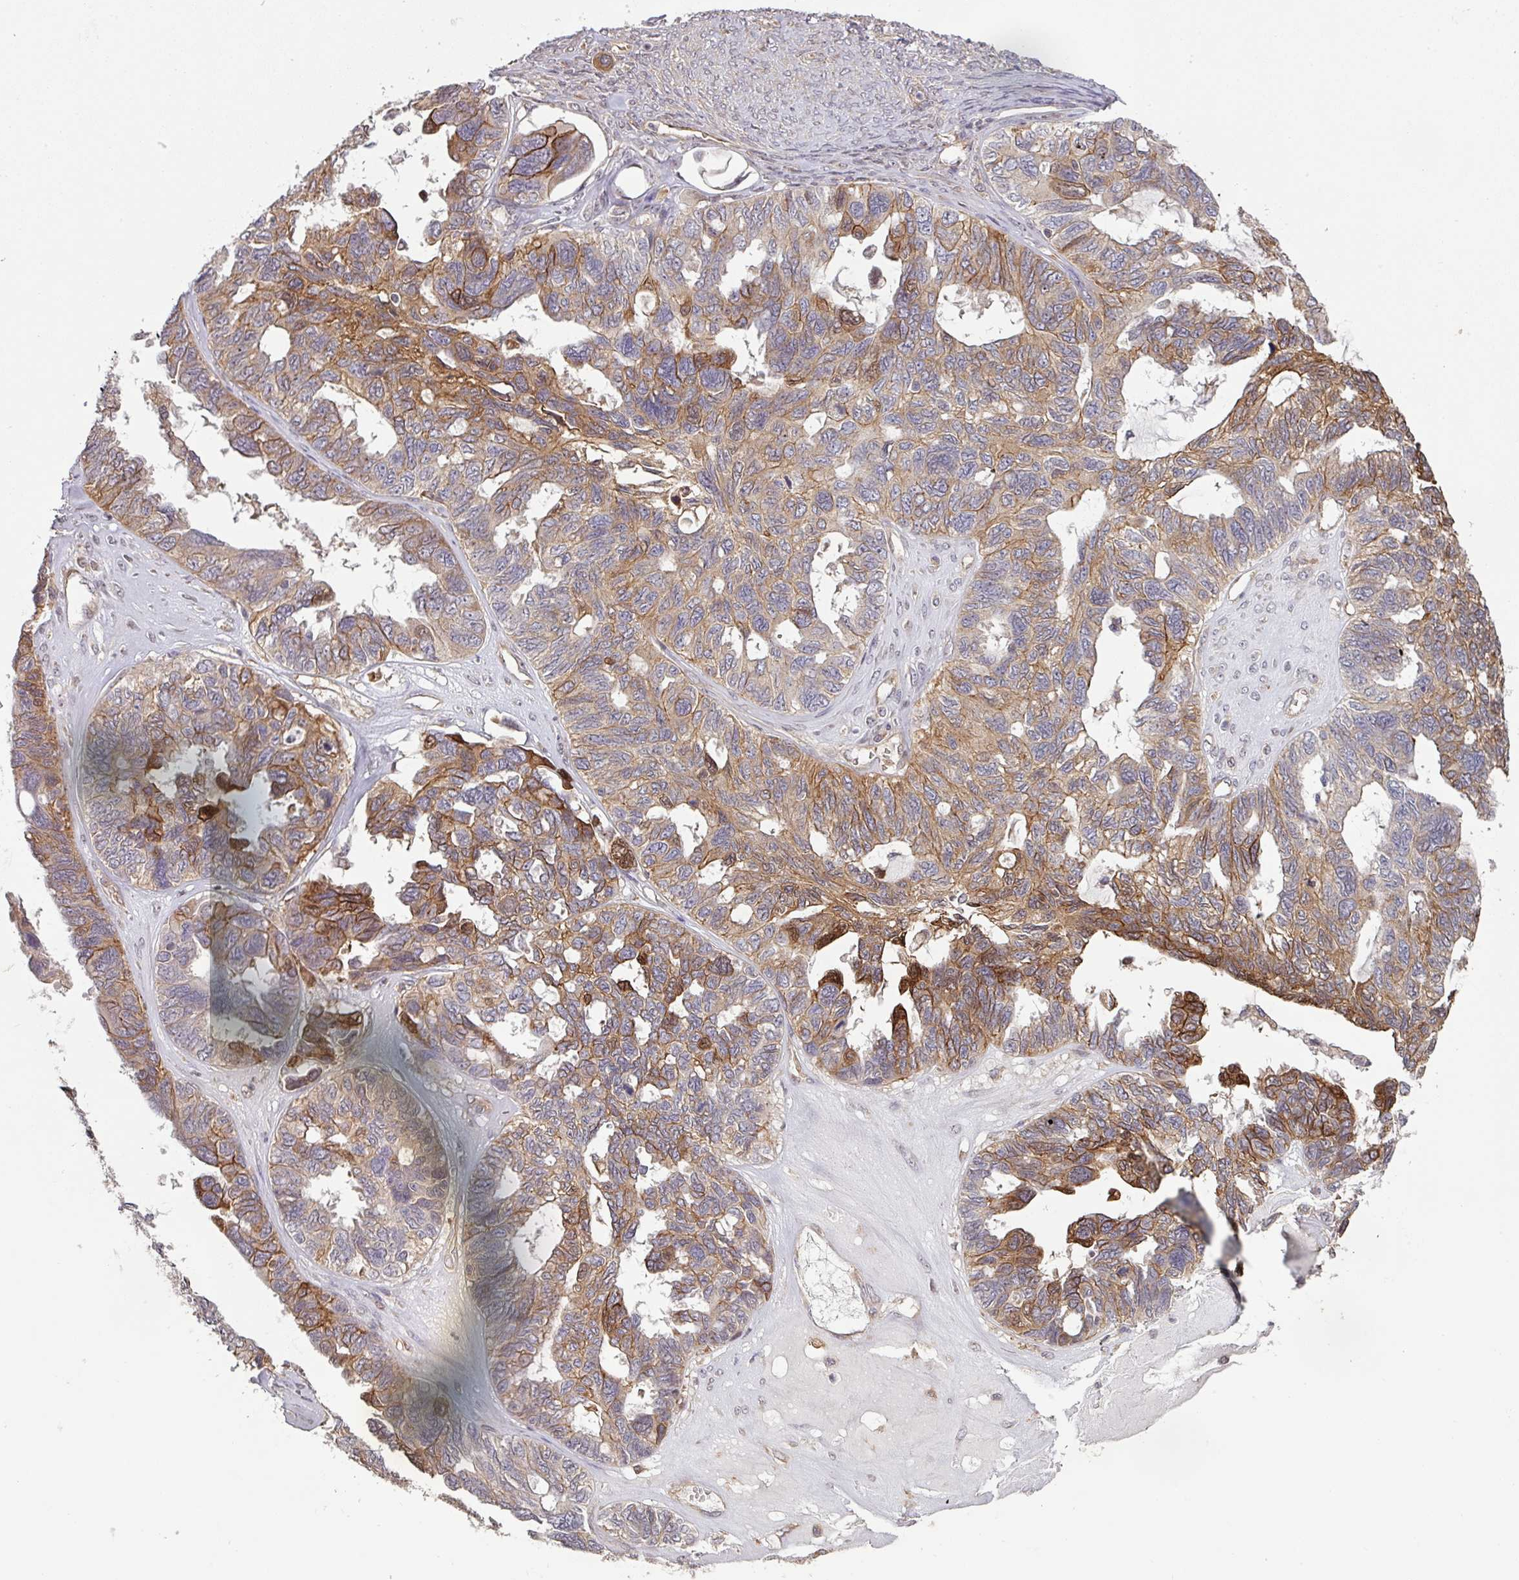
{"staining": {"intensity": "moderate", "quantity": "25%-75%", "location": "cytoplasmic/membranous"}, "tissue": "ovarian cancer", "cell_type": "Tumor cells", "image_type": "cancer", "snomed": [{"axis": "morphology", "description": "Cystadenocarcinoma, serous, NOS"}, {"axis": "topography", "description": "Ovary"}], "caption": "Ovarian cancer (serous cystadenocarcinoma) stained with a protein marker exhibits moderate staining in tumor cells.", "gene": "CYFIP2", "patient": {"sex": "female", "age": 79}}